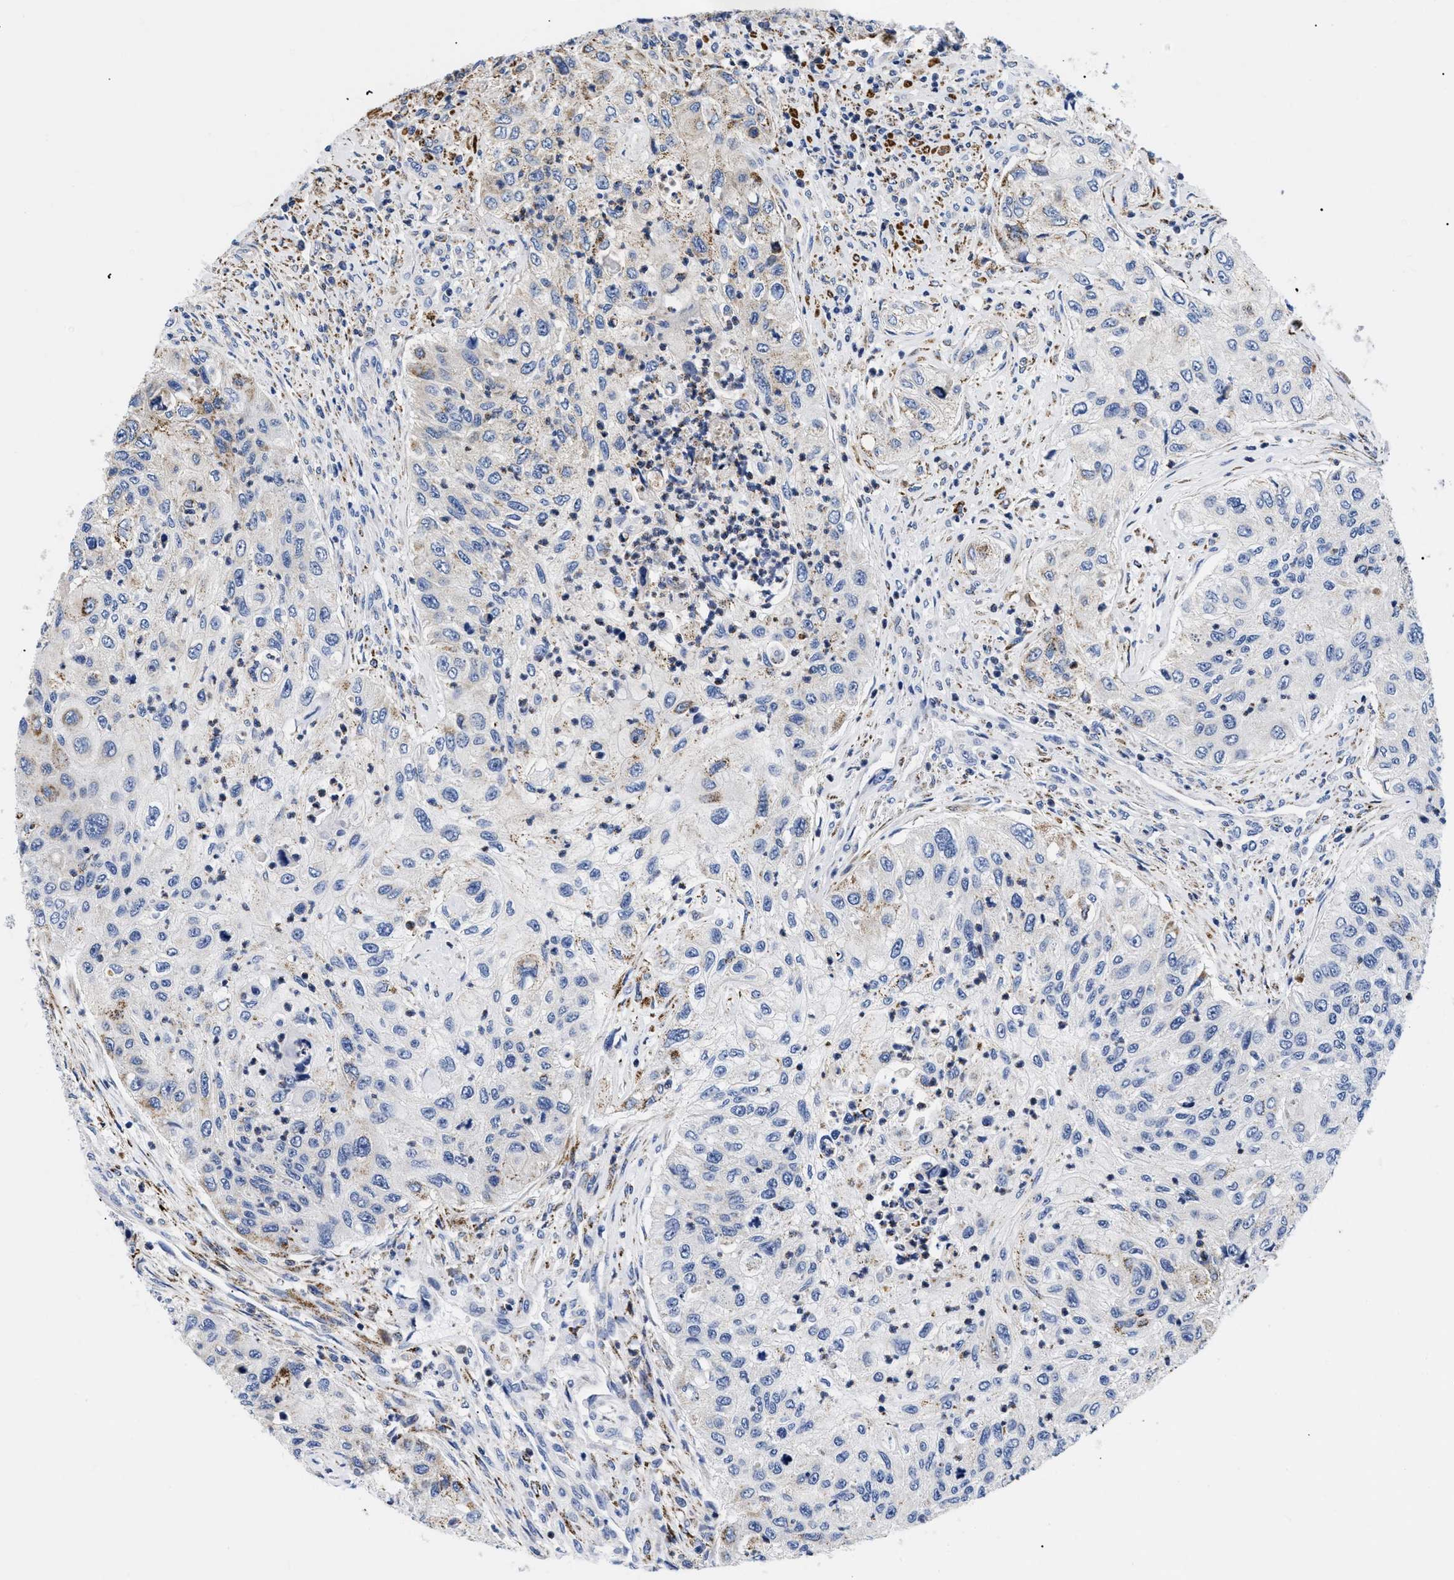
{"staining": {"intensity": "moderate", "quantity": "<25%", "location": "cytoplasmic/membranous"}, "tissue": "urothelial cancer", "cell_type": "Tumor cells", "image_type": "cancer", "snomed": [{"axis": "morphology", "description": "Urothelial carcinoma, High grade"}, {"axis": "topography", "description": "Urinary bladder"}], "caption": "Protein staining exhibits moderate cytoplasmic/membranous staining in about <25% of tumor cells in urothelial carcinoma (high-grade). (brown staining indicates protein expression, while blue staining denotes nuclei).", "gene": "GPR149", "patient": {"sex": "female", "age": 60}}